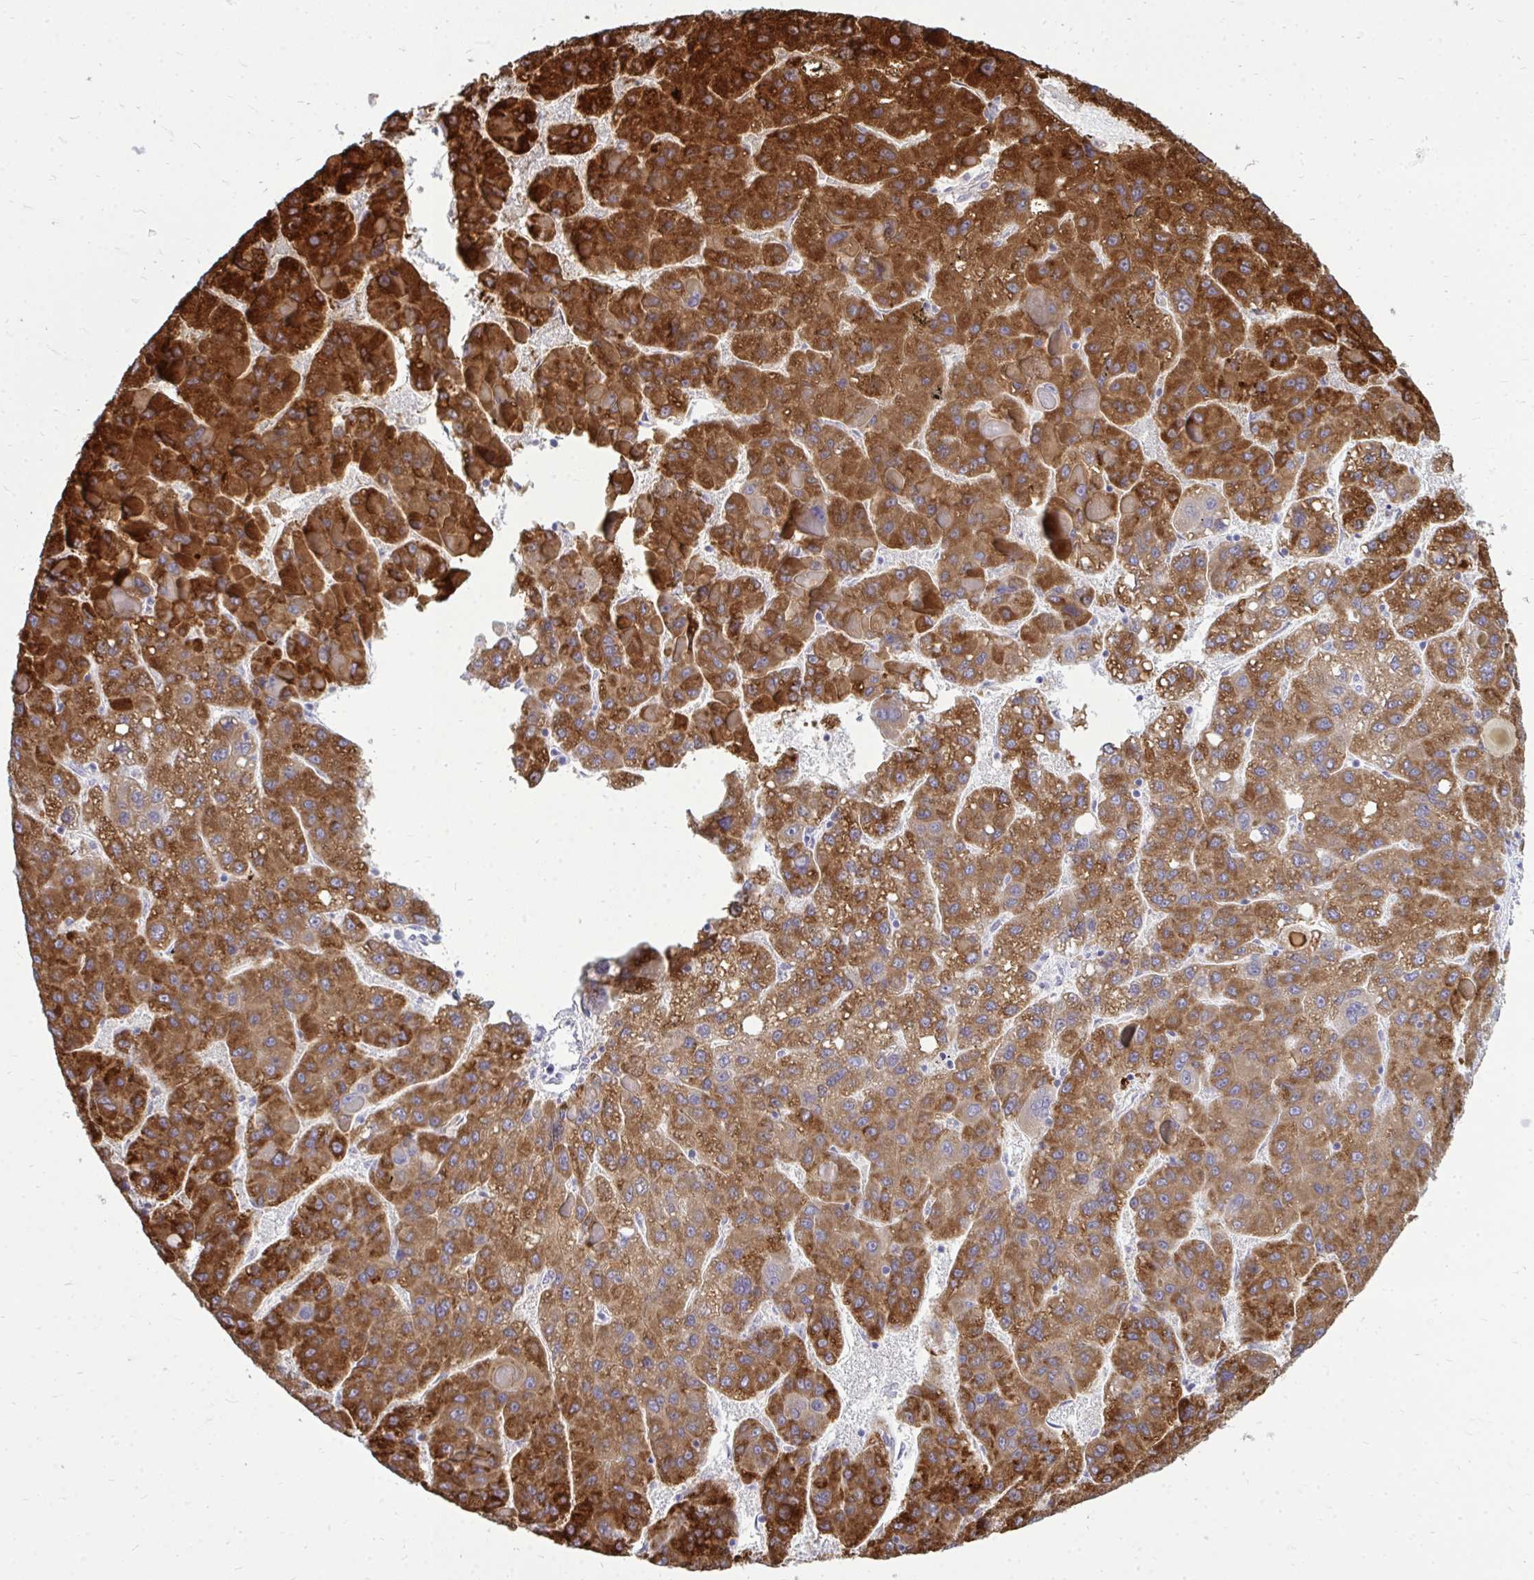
{"staining": {"intensity": "strong", "quantity": ">75%", "location": "cytoplasmic/membranous"}, "tissue": "liver cancer", "cell_type": "Tumor cells", "image_type": "cancer", "snomed": [{"axis": "morphology", "description": "Carcinoma, Hepatocellular, NOS"}, {"axis": "topography", "description": "Liver"}], "caption": "Protein staining of liver cancer (hepatocellular carcinoma) tissue reveals strong cytoplasmic/membranous expression in approximately >75% of tumor cells. Using DAB (brown) and hematoxylin (blue) stains, captured at high magnification using brightfield microscopy.", "gene": "ACSL5", "patient": {"sex": "female", "age": 82}}